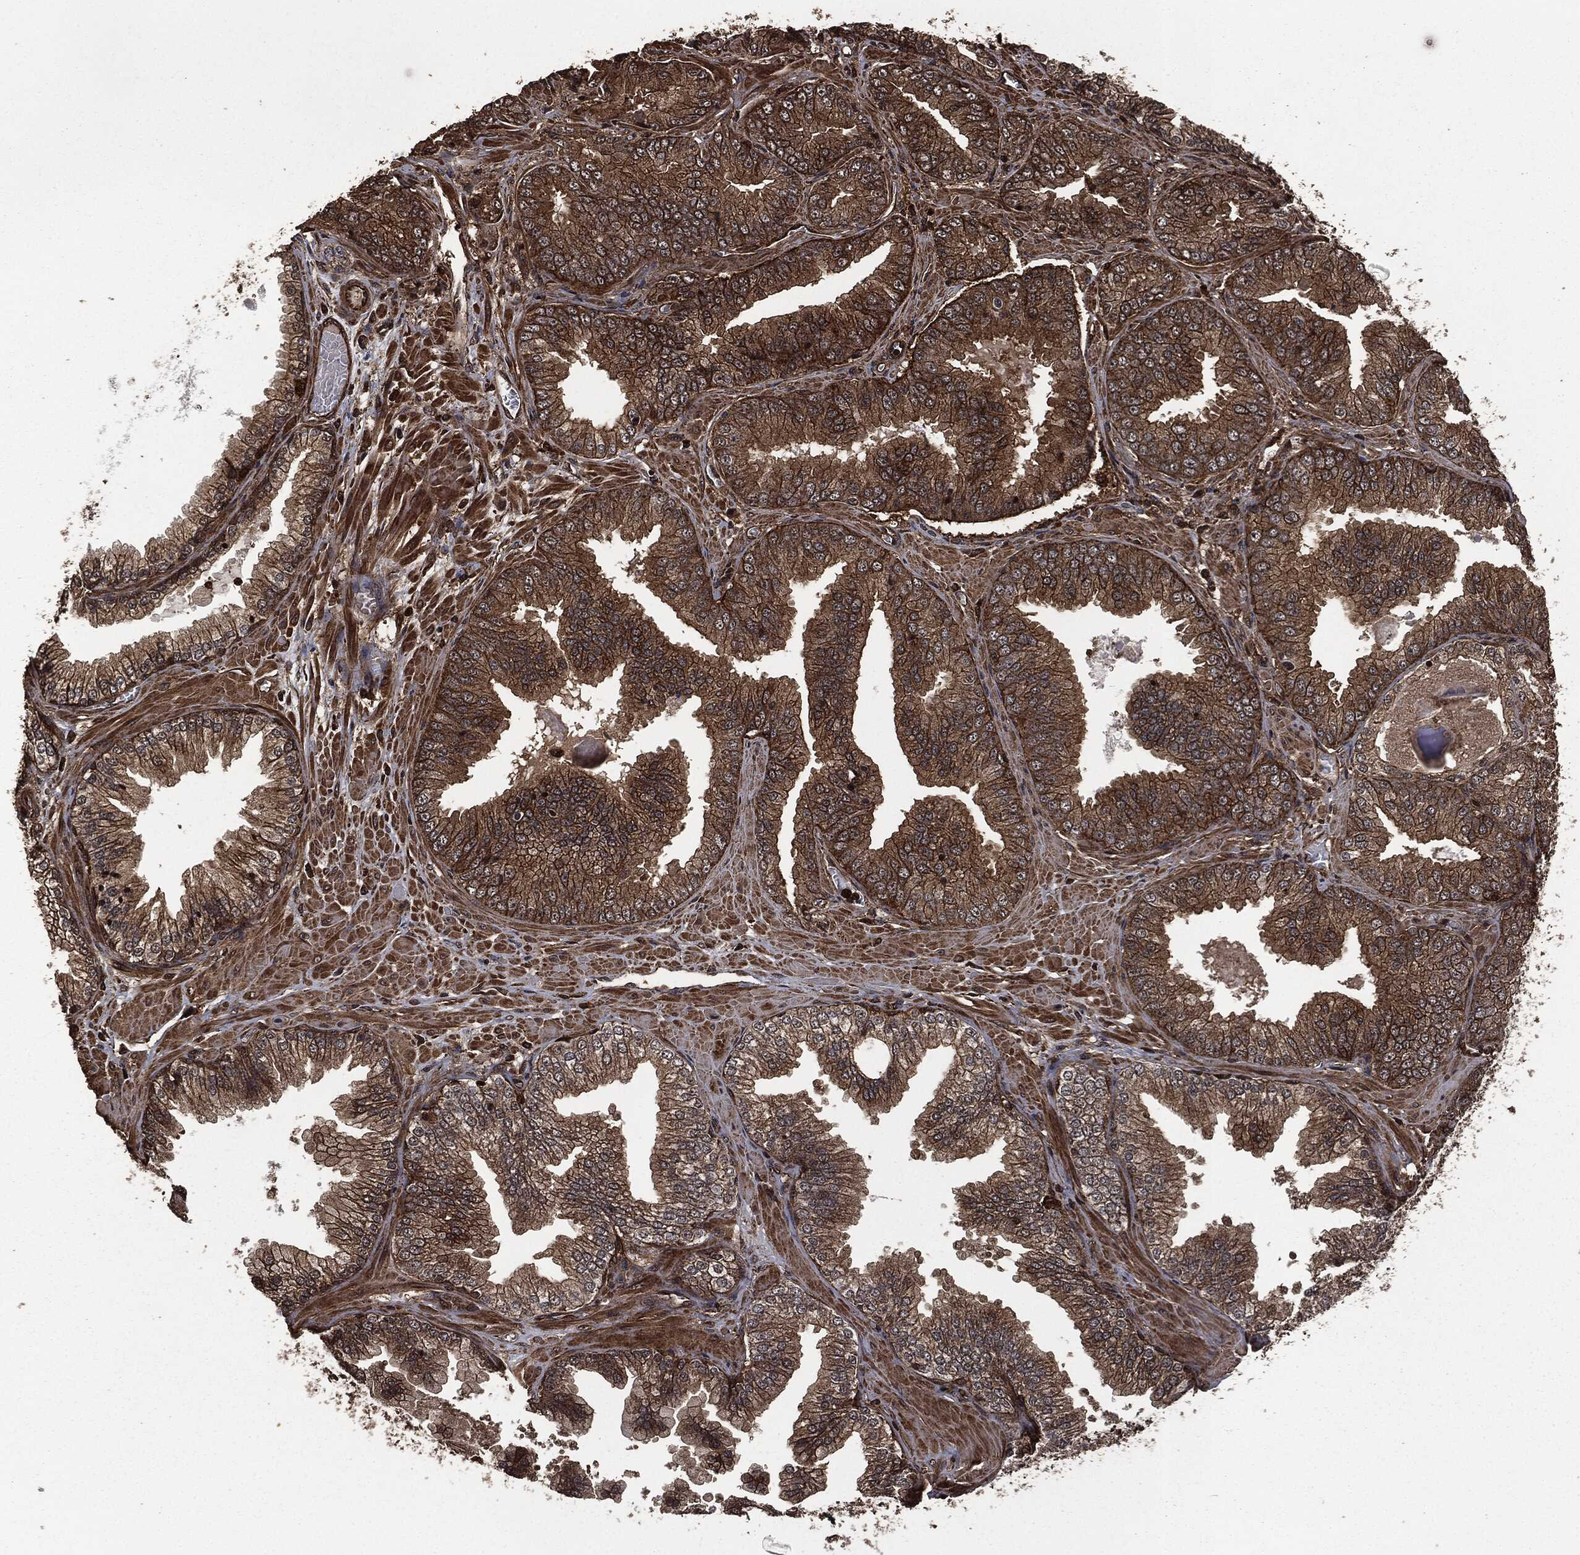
{"staining": {"intensity": "strong", "quantity": "25%-75%", "location": "cytoplasmic/membranous"}, "tissue": "prostate cancer", "cell_type": "Tumor cells", "image_type": "cancer", "snomed": [{"axis": "morphology", "description": "Adenocarcinoma, Low grade"}, {"axis": "topography", "description": "Prostate"}], "caption": "Immunohistochemical staining of prostate cancer exhibits strong cytoplasmic/membranous protein positivity in approximately 25%-75% of tumor cells. The protein is stained brown, and the nuclei are stained in blue (DAB (3,3'-diaminobenzidine) IHC with brightfield microscopy, high magnification).", "gene": "HRAS", "patient": {"sex": "male", "age": 72}}